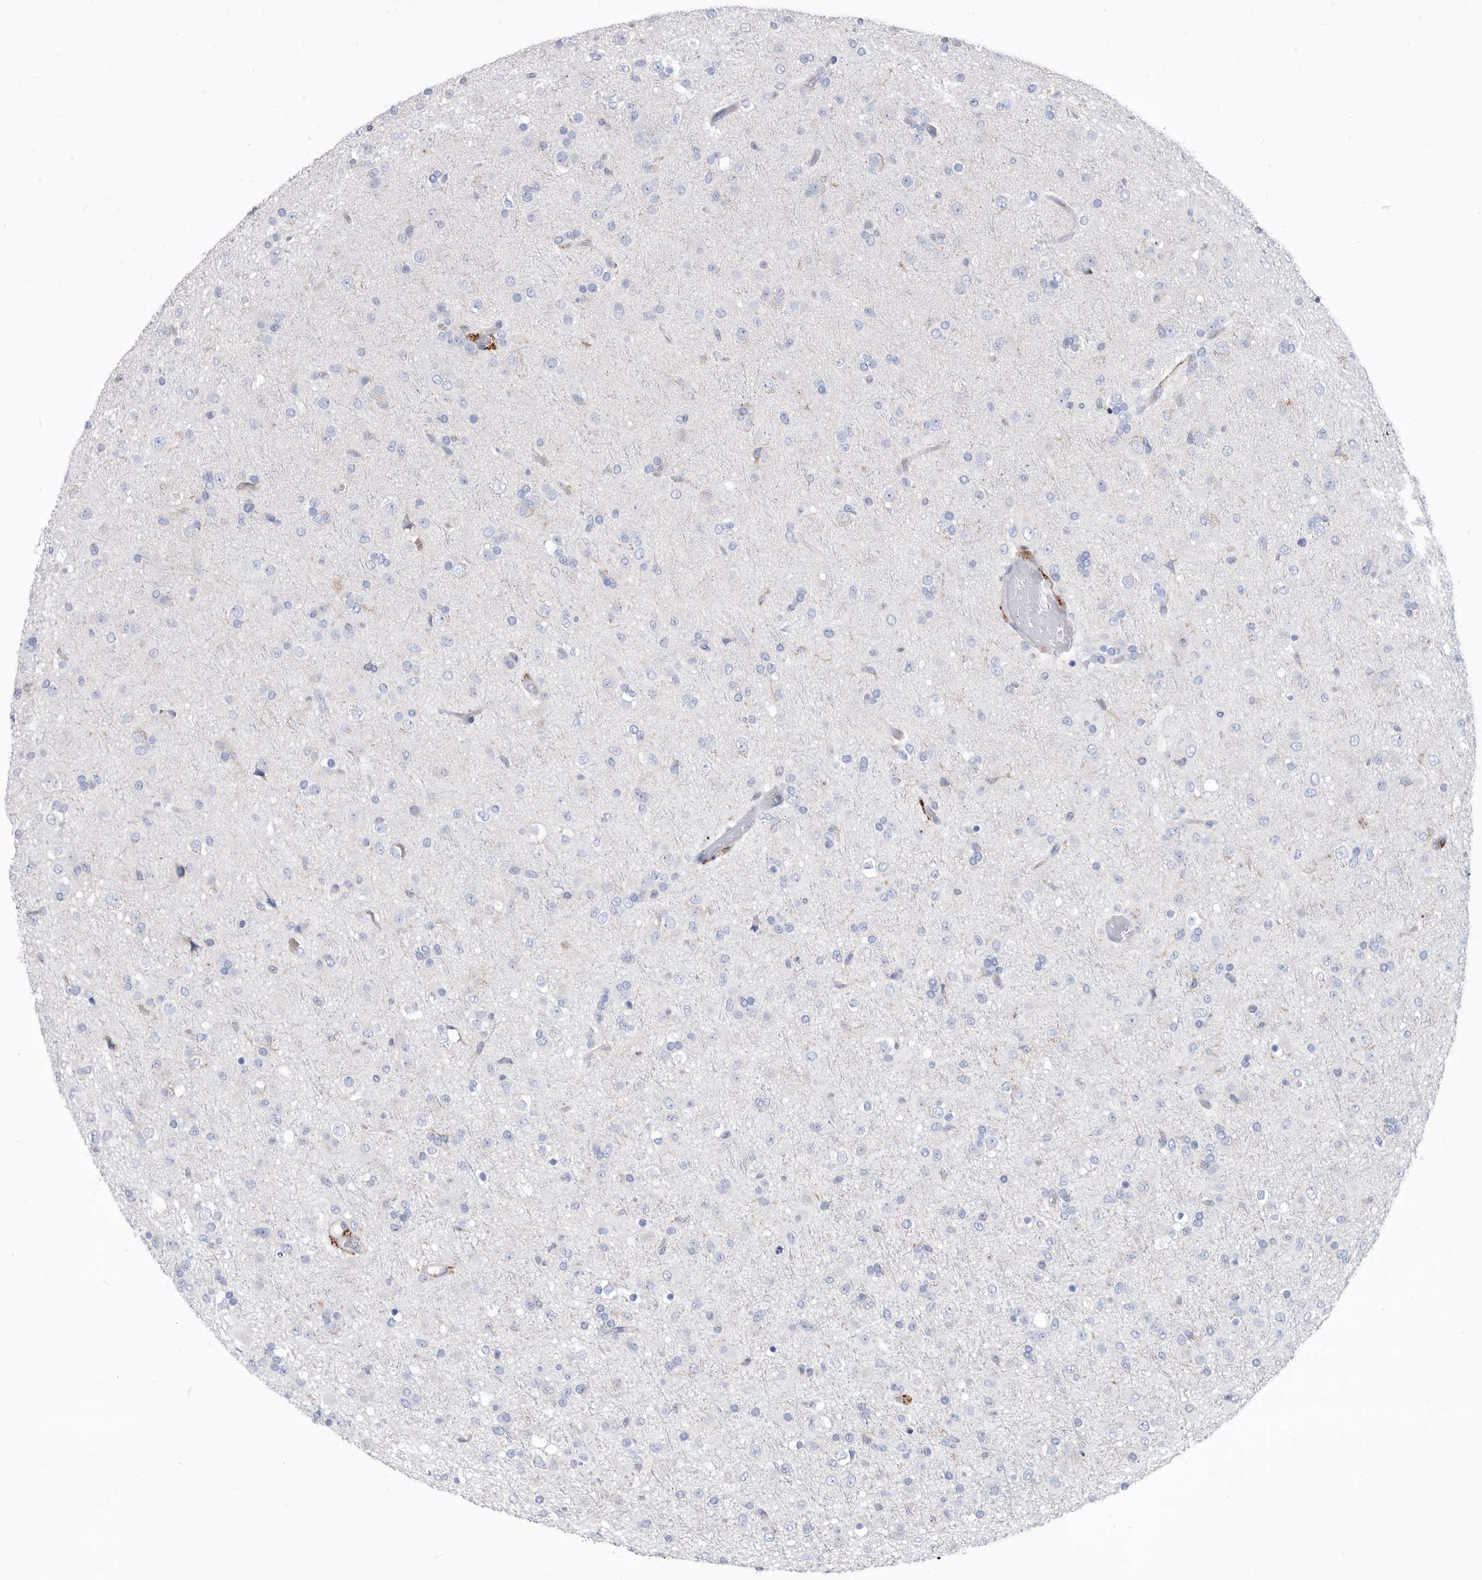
{"staining": {"intensity": "negative", "quantity": "none", "location": "none"}, "tissue": "glioma", "cell_type": "Tumor cells", "image_type": "cancer", "snomed": [{"axis": "morphology", "description": "Glioma, malignant, Low grade"}, {"axis": "topography", "description": "Brain"}], "caption": "IHC photomicrograph of neoplastic tissue: human glioma stained with DAB (3,3'-diaminobenzidine) exhibits no significant protein expression in tumor cells.", "gene": "SMG7", "patient": {"sex": "male", "age": 65}}